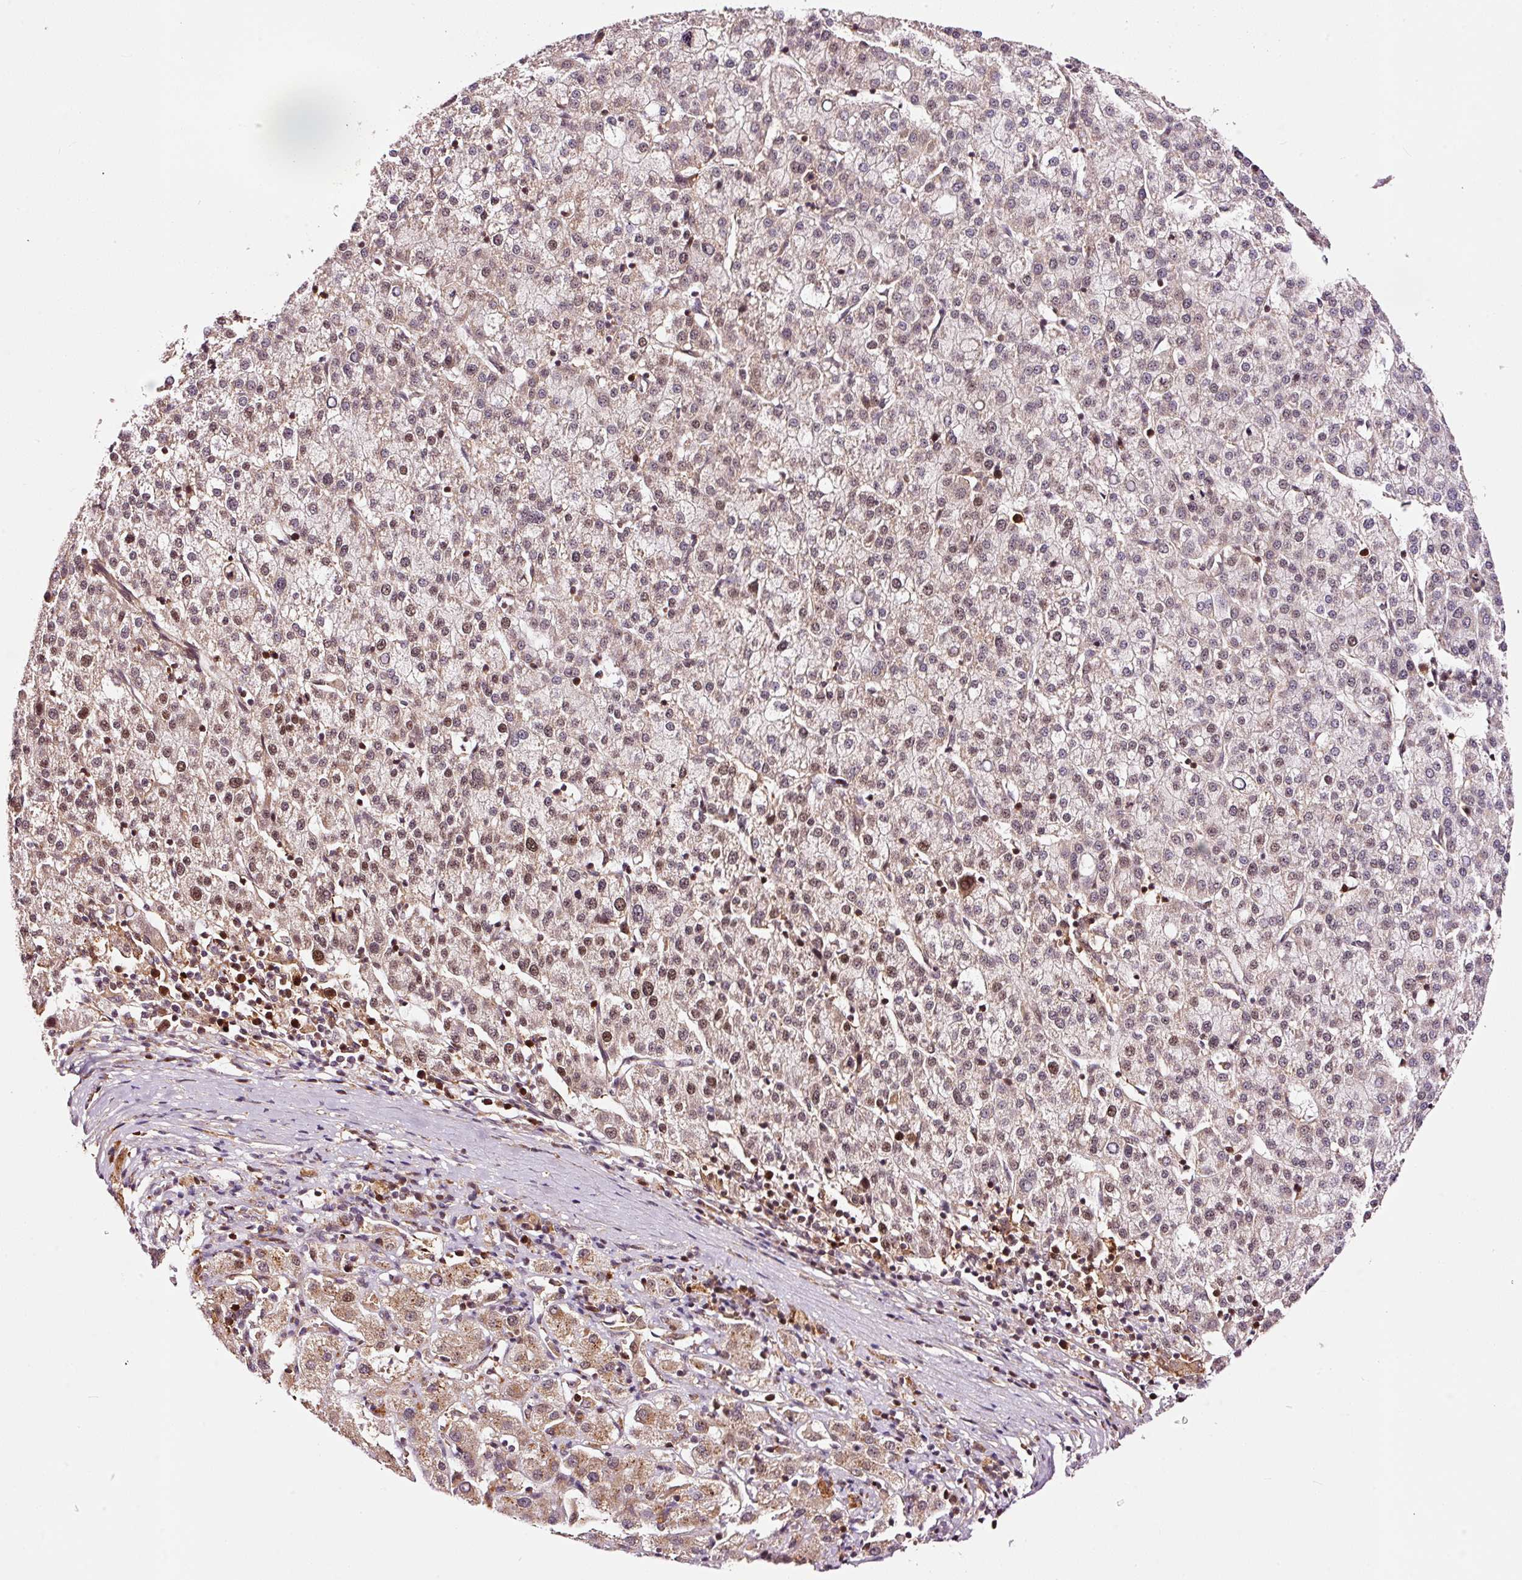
{"staining": {"intensity": "weak", "quantity": "<25%", "location": "cytoplasmic/membranous,nuclear"}, "tissue": "liver cancer", "cell_type": "Tumor cells", "image_type": "cancer", "snomed": [{"axis": "morphology", "description": "Carcinoma, Hepatocellular, NOS"}, {"axis": "topography", "description": "Liver"}], "caption": "Tumor cells are negative for protein expression in human hepatocellular carcinoma (liver). The staining was performed using DAB to visualize the protein expression in brown, while the nuclei were stained in blue with hematoxylin (Magnification: 20x).", "gene": "RFC4", "patient": {"sex": "female", "age": 58}}